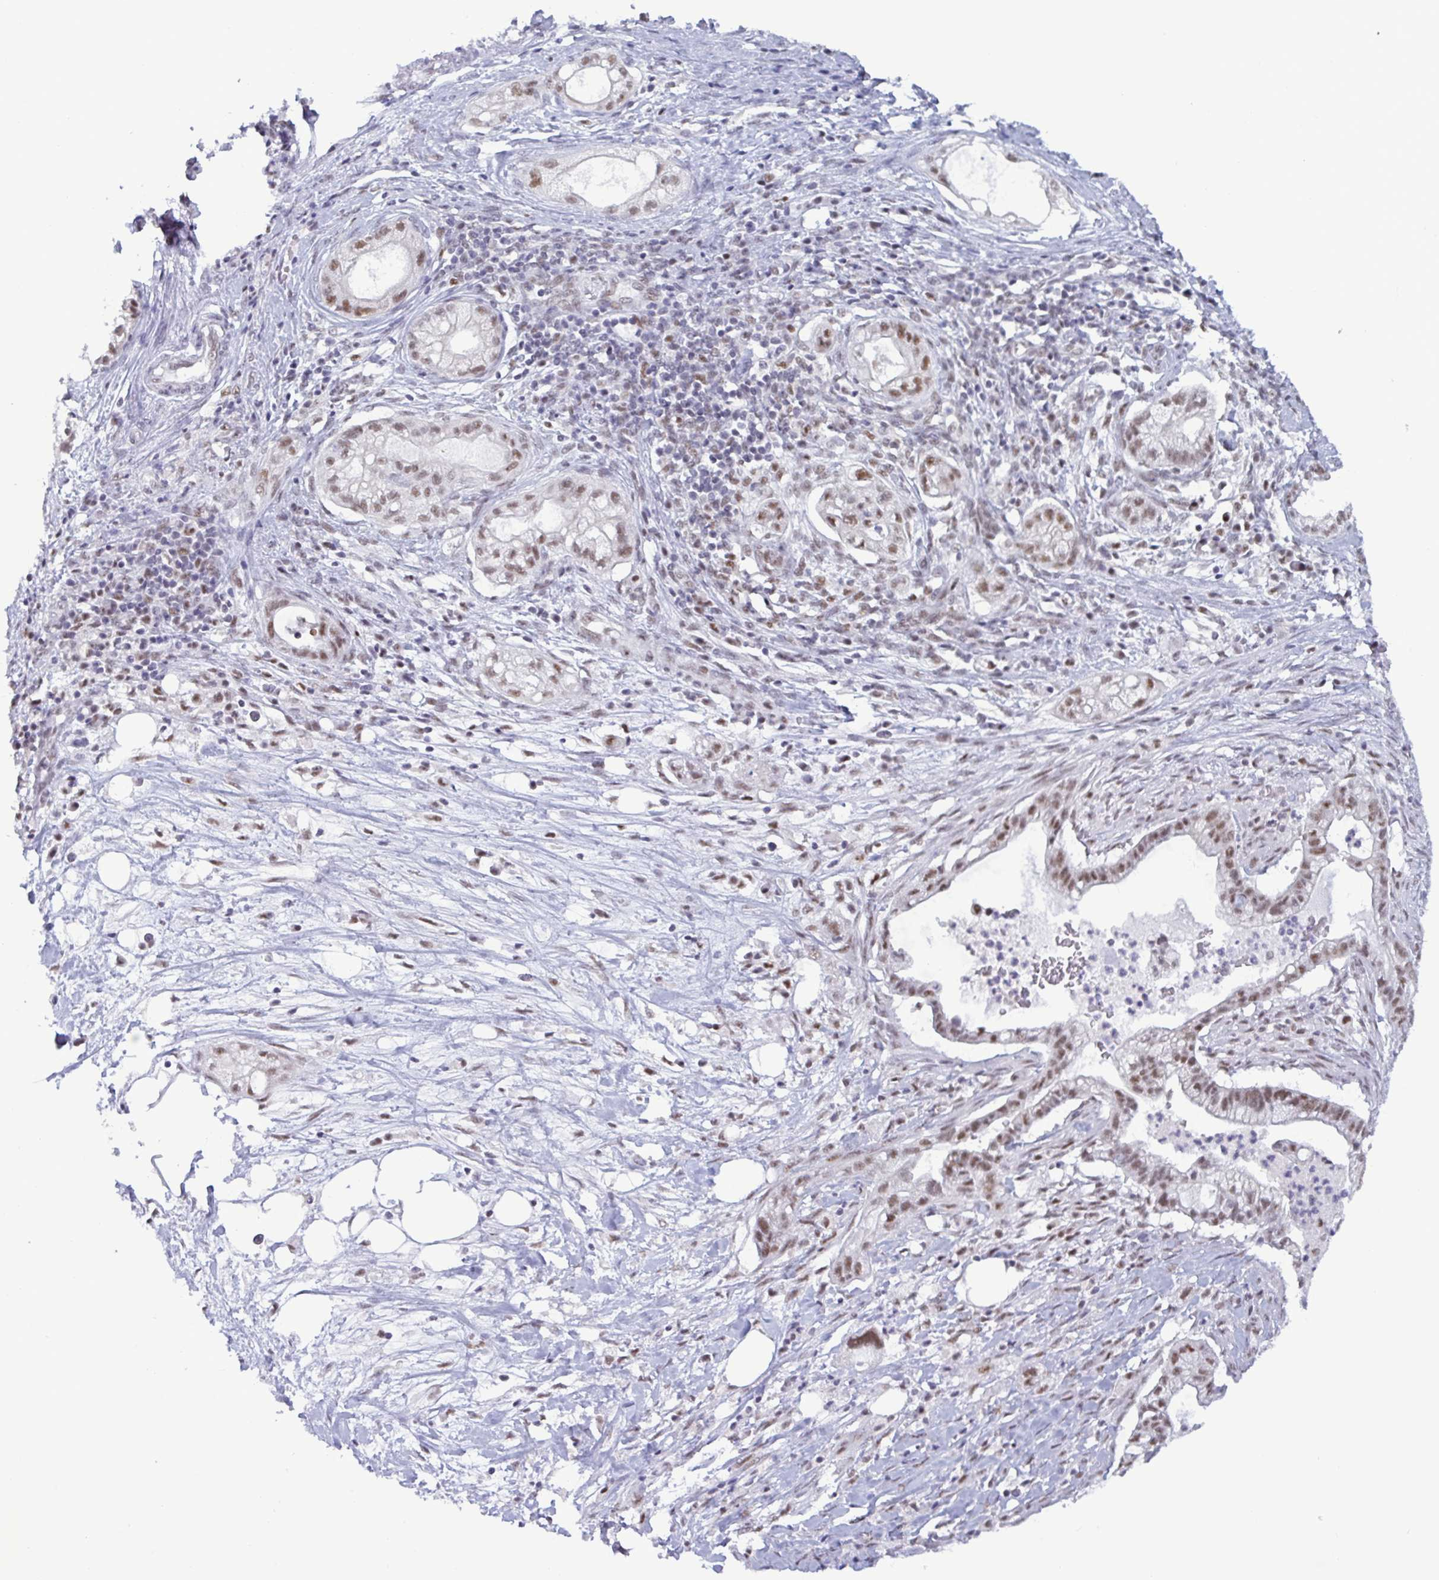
{"staining": {"intensity": "moderate", "quantity": "25%-75%", "location": "nuclear"}, "tissue": "pancreatic cancer", "cell_type": "Tumor cells", "image_type": "cancer", "snomed": [{"axis": "morphology", "description": "Adenocarcinoma, NOS"}, {"axis": "topography", "description": "Pancreas"}], "caption": "A medium amount of moderate nuclear staining is present in approximately 25%-75% of tumor cells in adenocarcinoma (pancreatic) tissue.", "gene": "PPP1R10", "patient": {"sex": "male", "age": 44}}